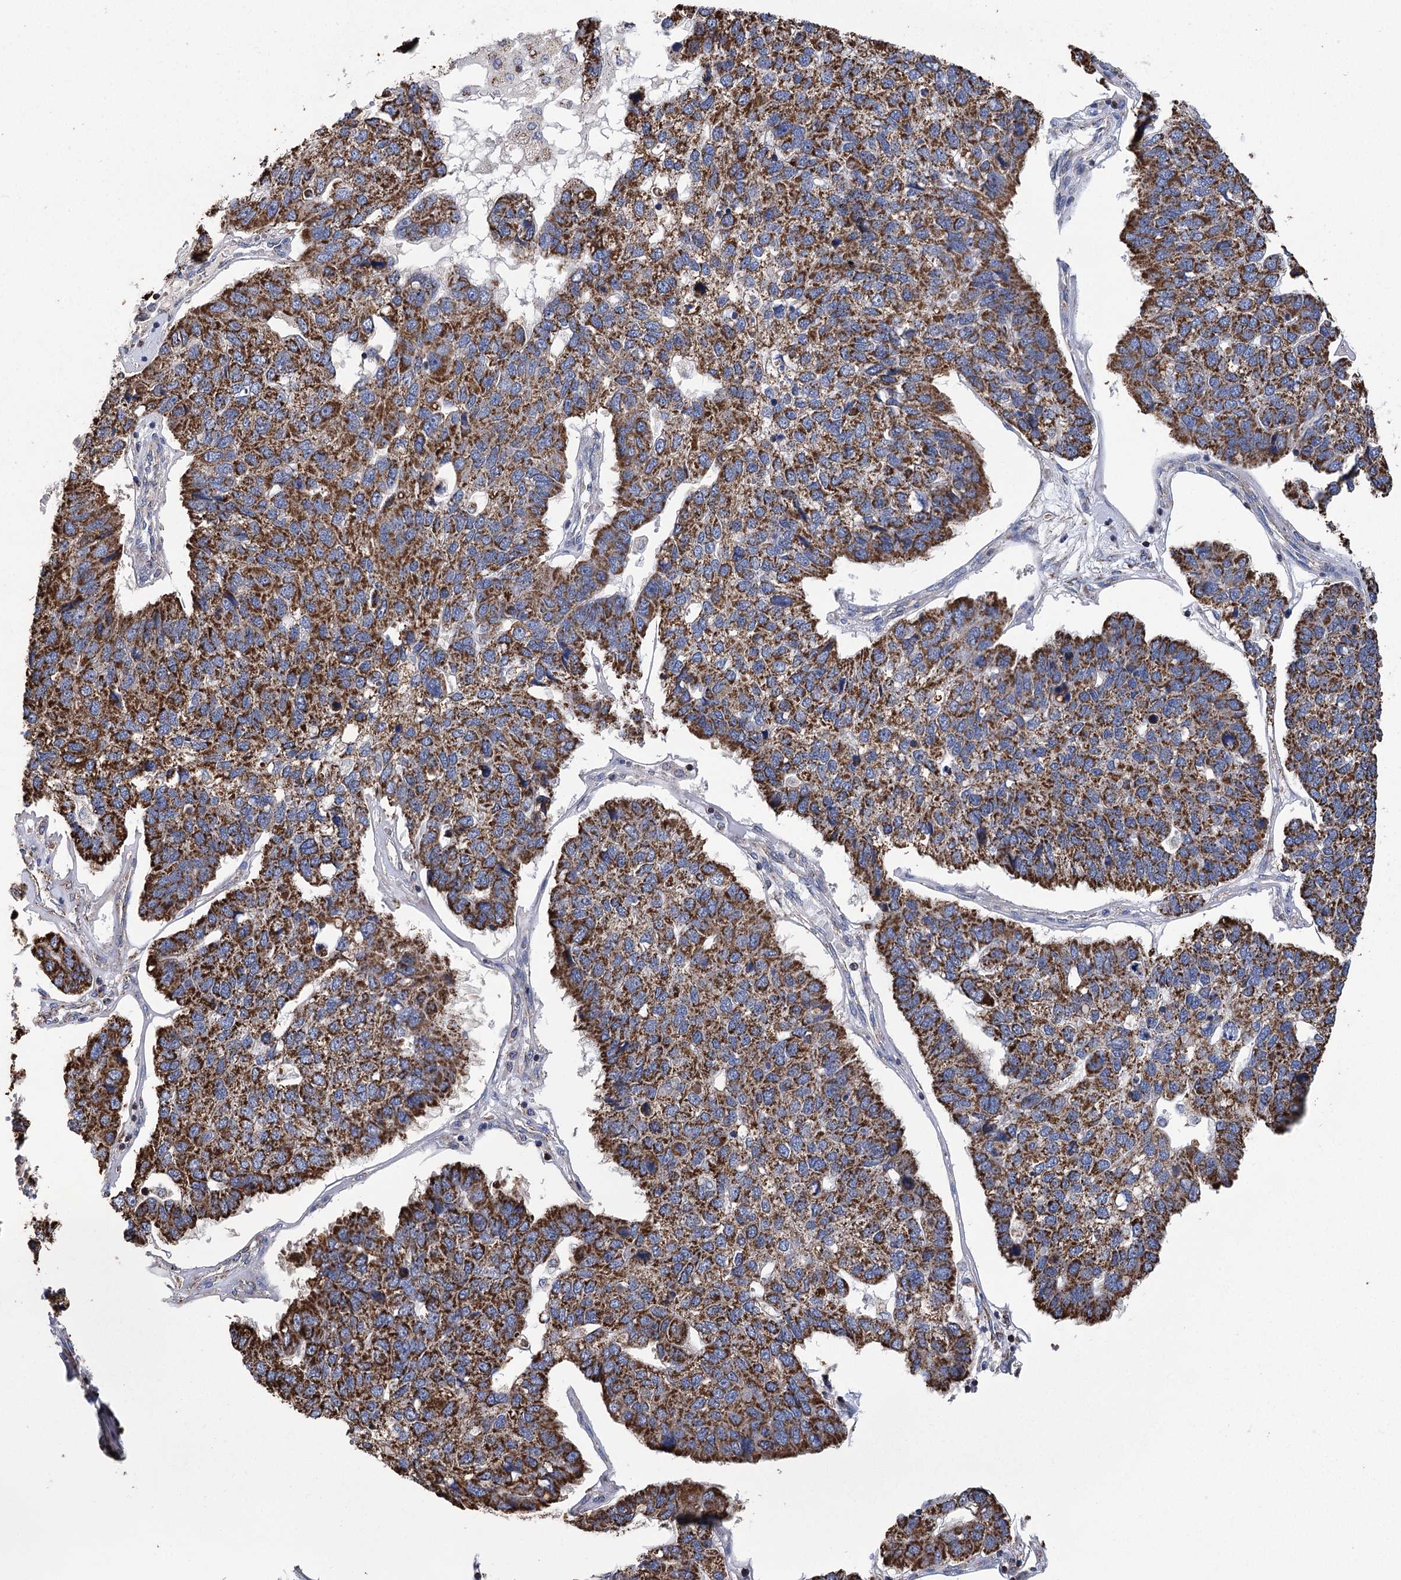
{"staining": {"intensity": "strong", "quantity": ">75%", "location": "cytoplasmic/membranous"}, "tissue": "pancreatic cancer", "cell_type": "Tumor cells", "image_type": "cancer", "snomed": [{"axis": "morphology", "description": "Adenocarcinoma, NOS"}, {"axis": "topography", "description": "Pancreas"}], "caption": "Protein staining of pancreatic cancer tissue displays strong cytoplasmic/membranous staining in about >75% of tumor cells. (IHC, brightfield microscopy, high magnification).", "gene": "CCDC73", "patient": {"sex": "female", "age": 61}}